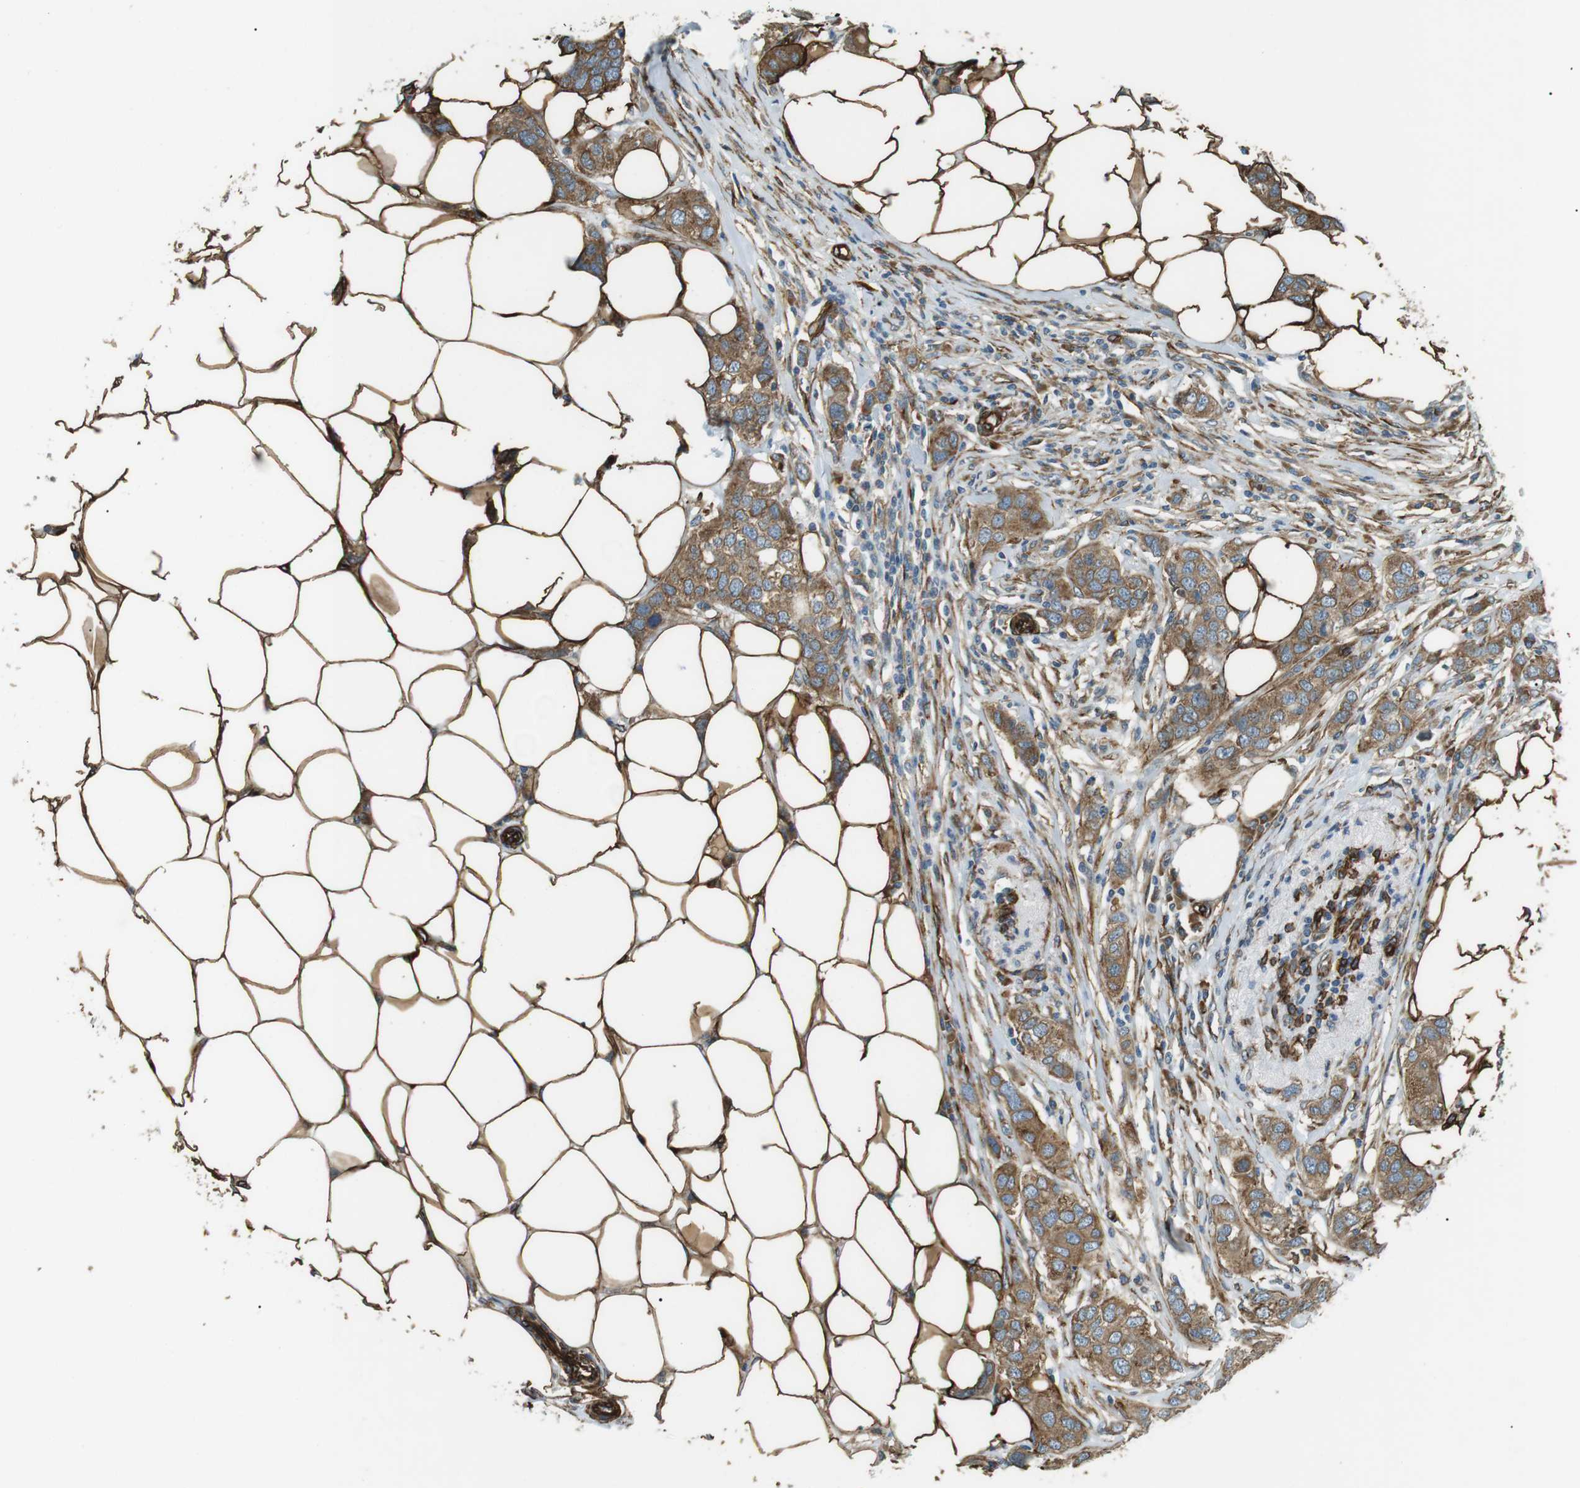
{"staining": {"intensity": "moderate", "quantity": ">75%", "location": "cytoplasmic/membranous"}, "tissue": "breast cancer", "cell_type": "Tumor cells", "image_type": "cancer", "snomed": [{"axis": "morphology", "description": "Duct carcinoma"}, {"axis": "topography", "description": "Breast"}], "caption": "Breast cancer stained with immunohistochemistry demonstrates moderate cytoplasmic/membranous staining in about >75% of tumor cells. (brown staining indicates protein expression, while blue staining denotes nuclei).", "gene": "ODR4", "patient": {"sex": "female", "age": 50}}